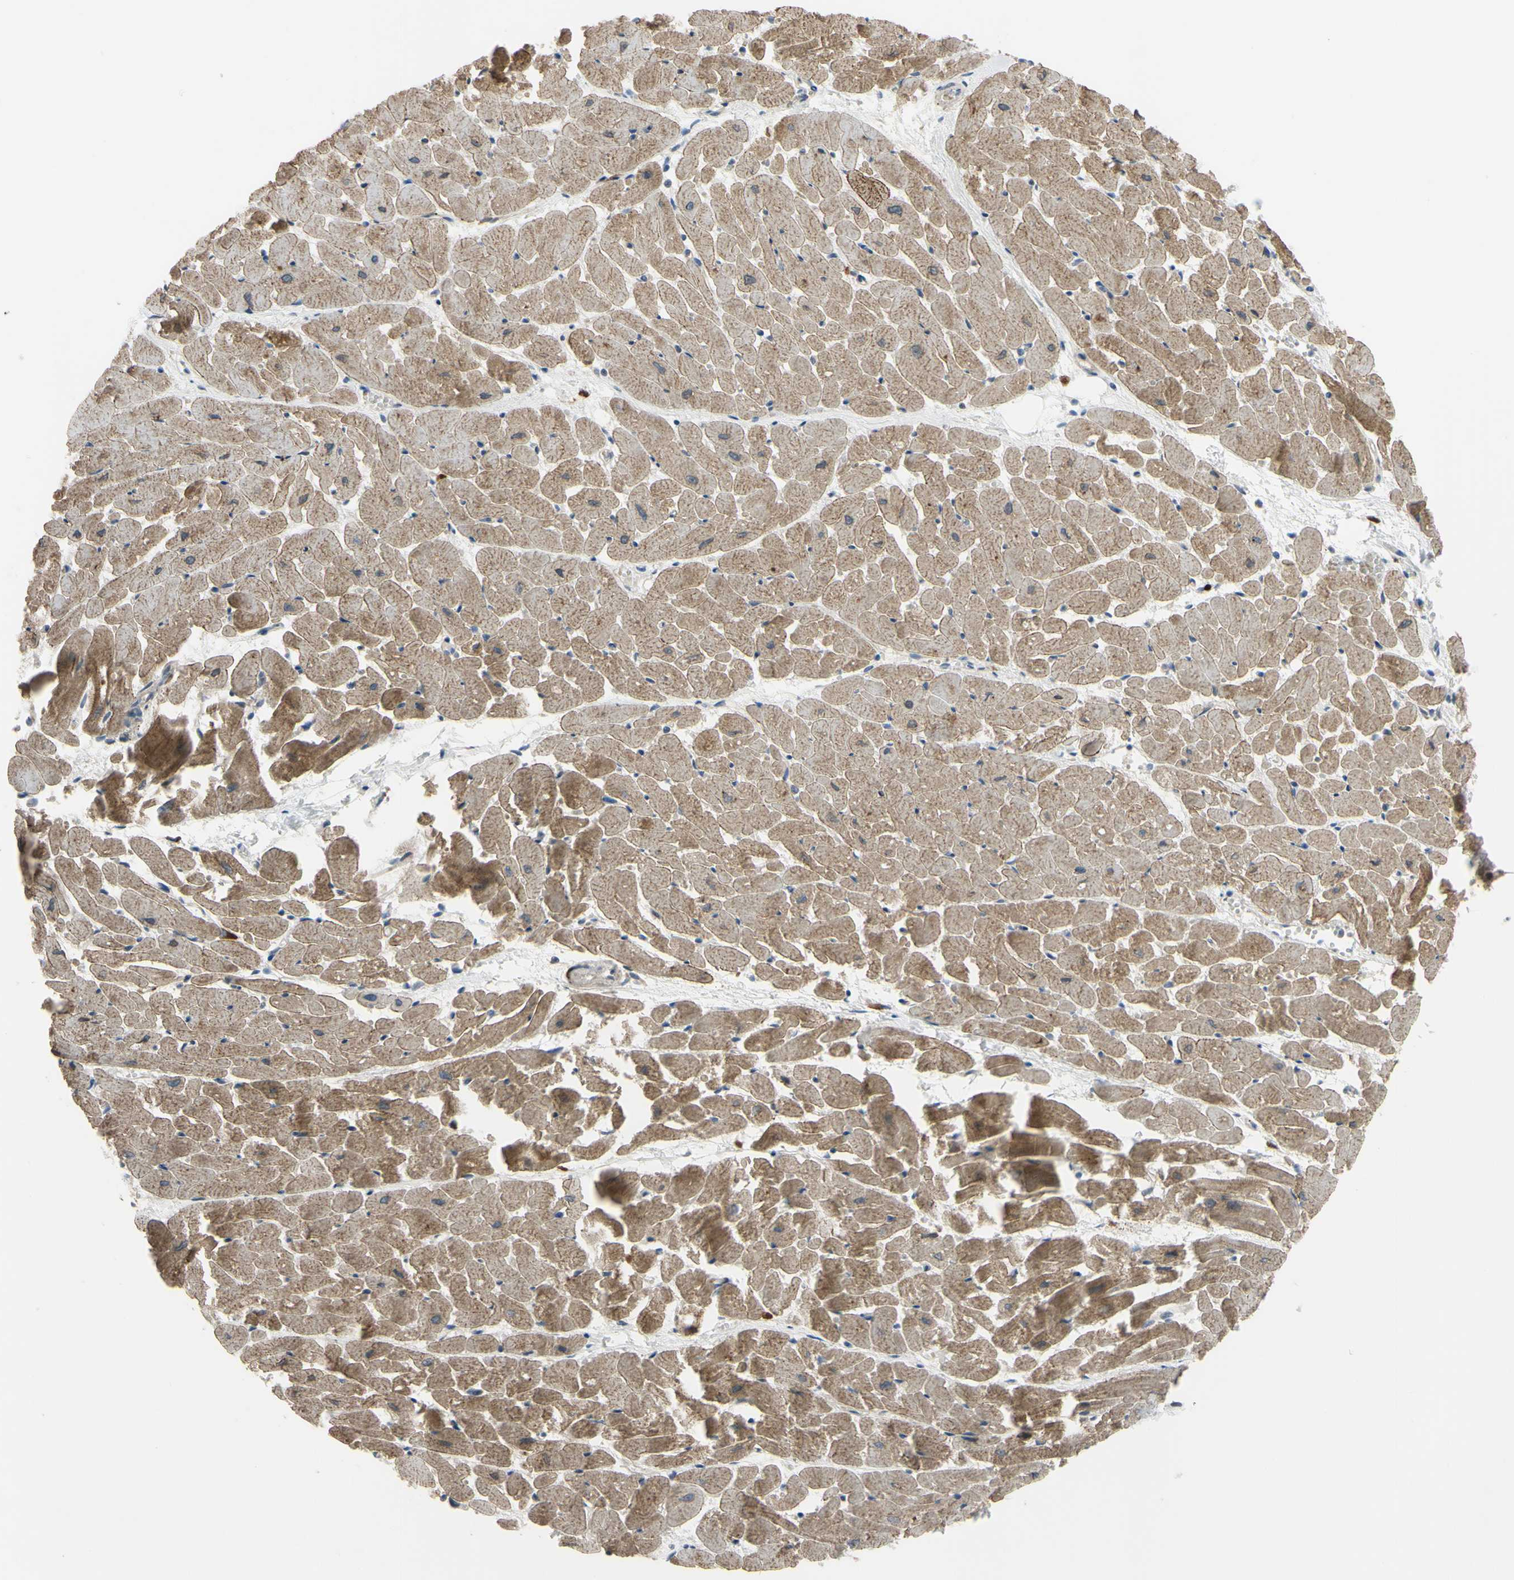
{"staining": {"intensity": "weak", "quantity": ">75%", "location": "cytoplasmic/membranous,nuclear"}, "tissue": "heart muscle", "cell_type": "Cardiomyocytes", "image_type": "normal", "snomed": [{"axis": "morphology", "description": "Normal tissue, NOS"}, {"axis": "topography", "description": "Heart"}], "caption": "A brown stain shows weak cytoplasmic/membranous,nuclear staining of a protein in cardiomyocytes of benign heart muscle.", "gene": "COMMD9", "patient": {"sex": "female", "age": 19}}